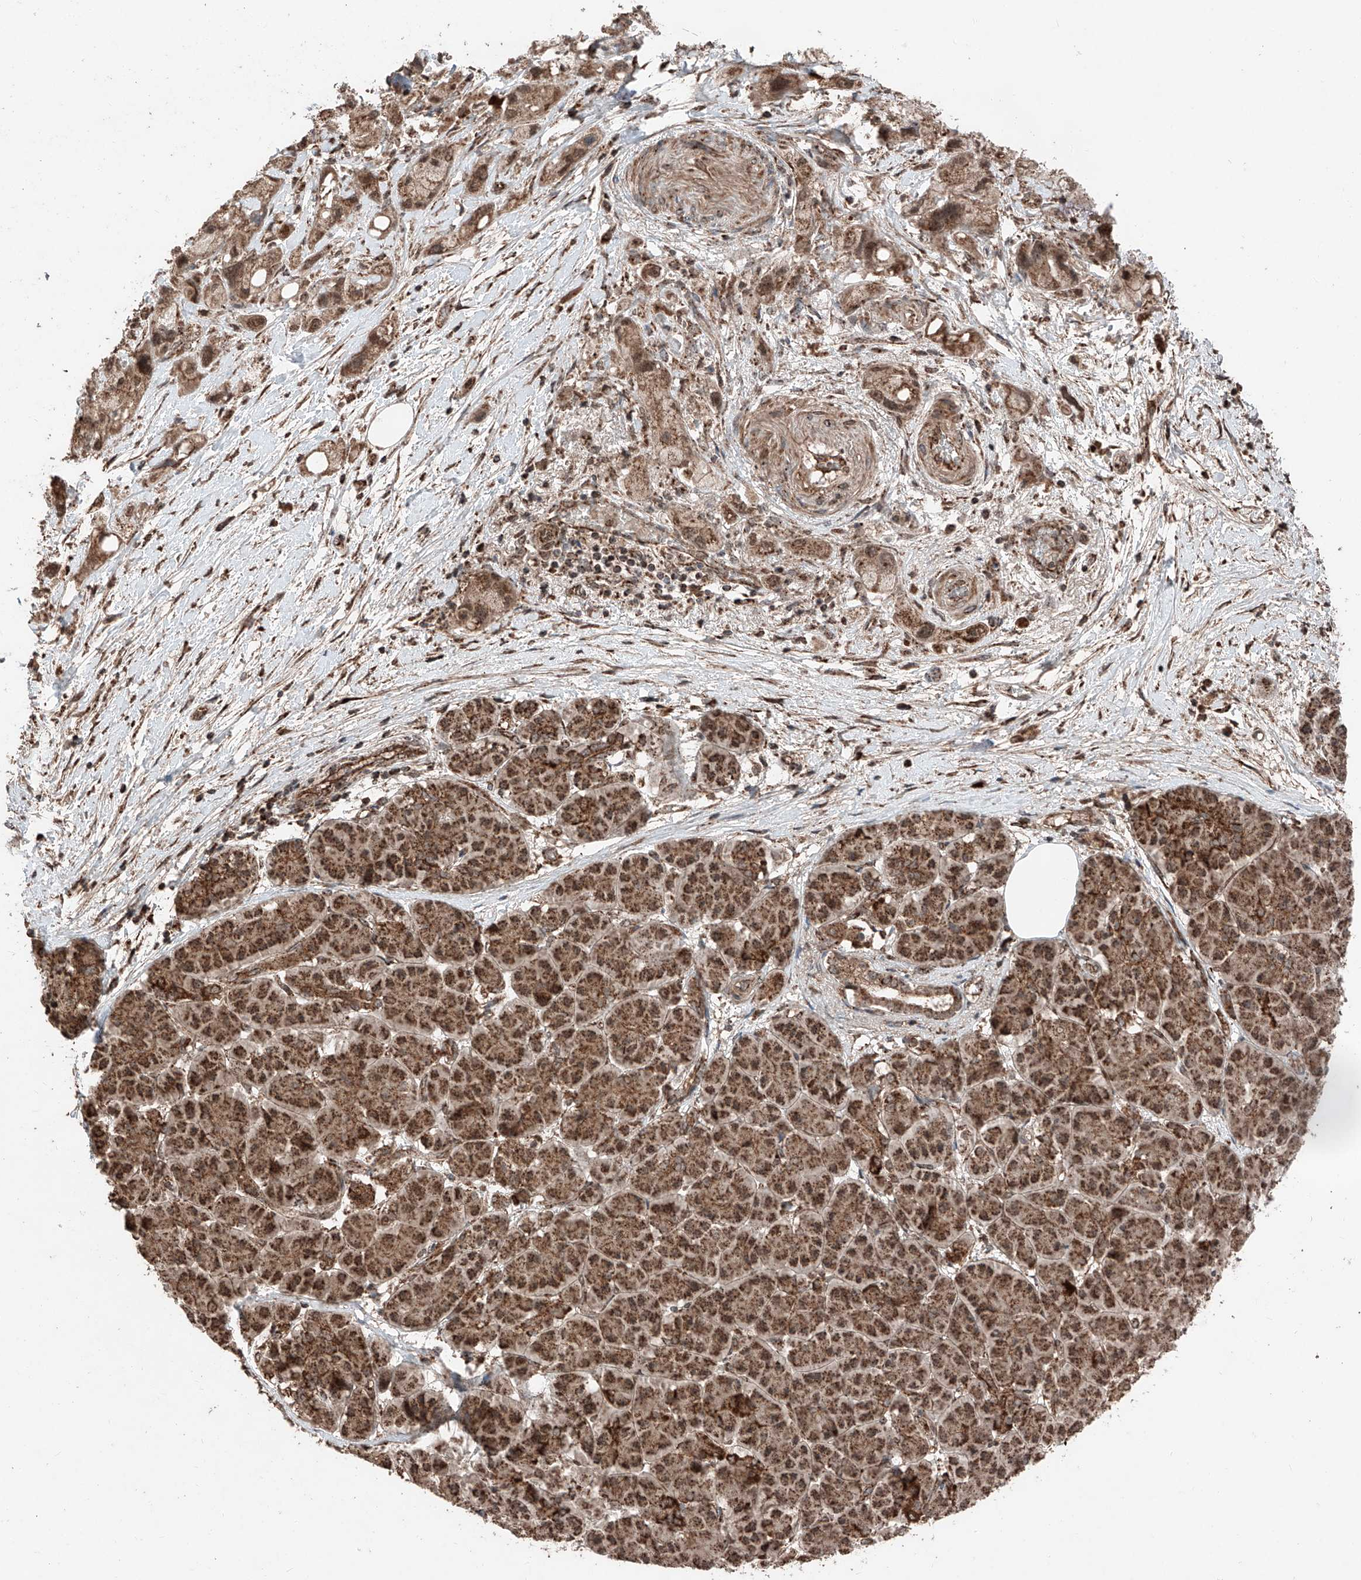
{"staining": {"intensity": "moderate", "quantity": ">75%", "location": "cytoplasmic/membranous"}, "tissue": "pancreatic cancer", "cell_type": "Tumor cells", "image_type": "cancer", "snomed": [{"axis": "morphology", "description": "Normal tissue, NOS"}, {"axis": "morphology", "description": "Adenocarcinoma, NOS"}, {"axis": "topography", "description": "Pancreas"}], "caption": "Moderate cytoplasmic/membranous expression for a protein is appreciated in approximately >75% of tumor cells of adenocarcinoma (pancreatic) using IHC.", "gene": "ZSCAN29", "patient": {"sex": "female", "age": 68}}